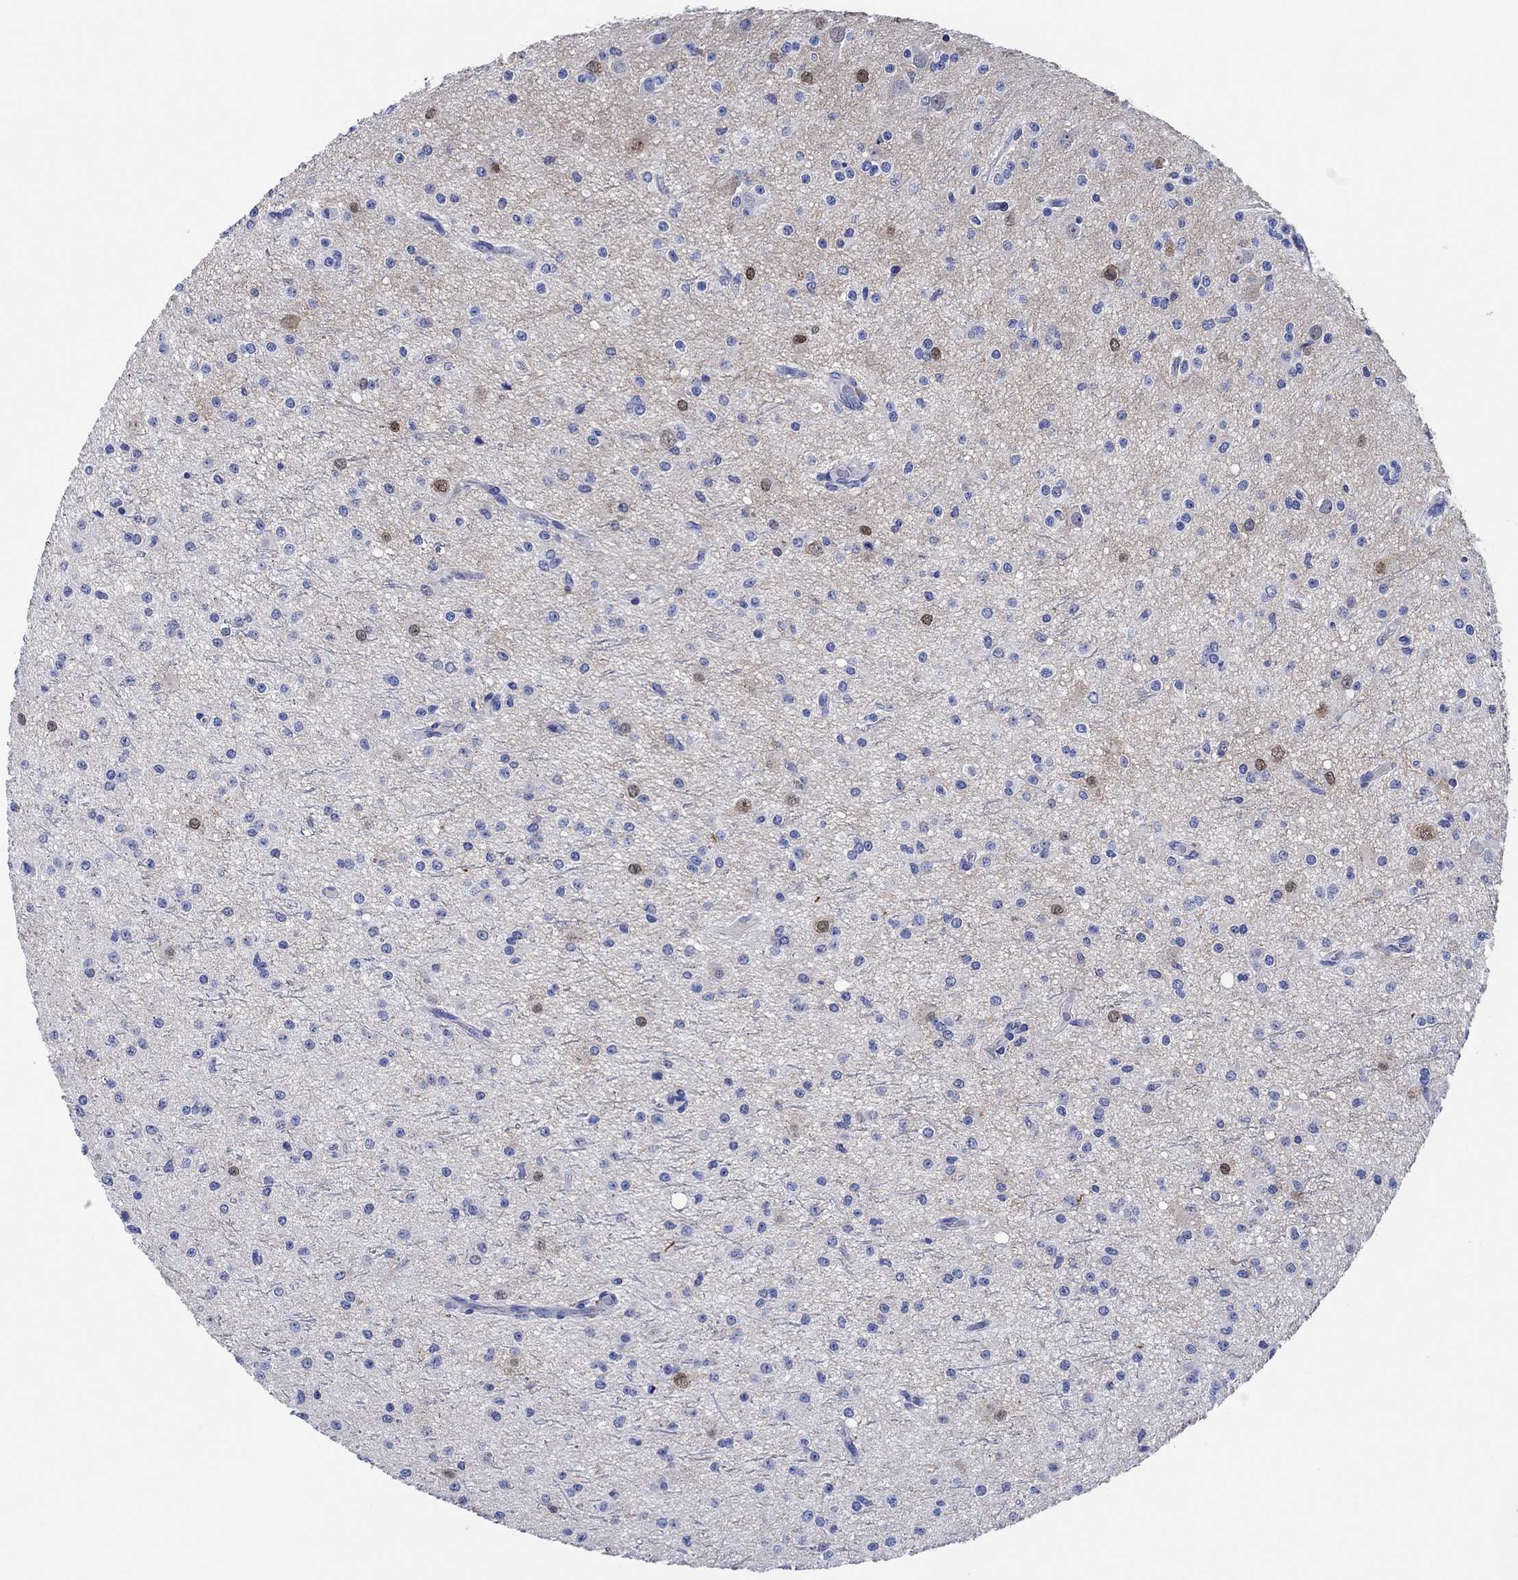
{"staining": {"intensity": "negative", "quantity": "none", "location": "none"}, "tissue": "glioma", "cell_type": "Tumor cells", "image_type": "cancer", "snomed": [{"axis": "morphology", "description": "Glioma, malignant, Low grade"}, {"axis": "topography", "description": "Brain"}], "caption": "Tumor cells are negative for protein expression in human malignant glioma (low-grade). (DAB IHC visualized using brightfield microscopy, high magnification).", "gene": "CPNE6", "patient": {"sex": "male", "age": 27}}